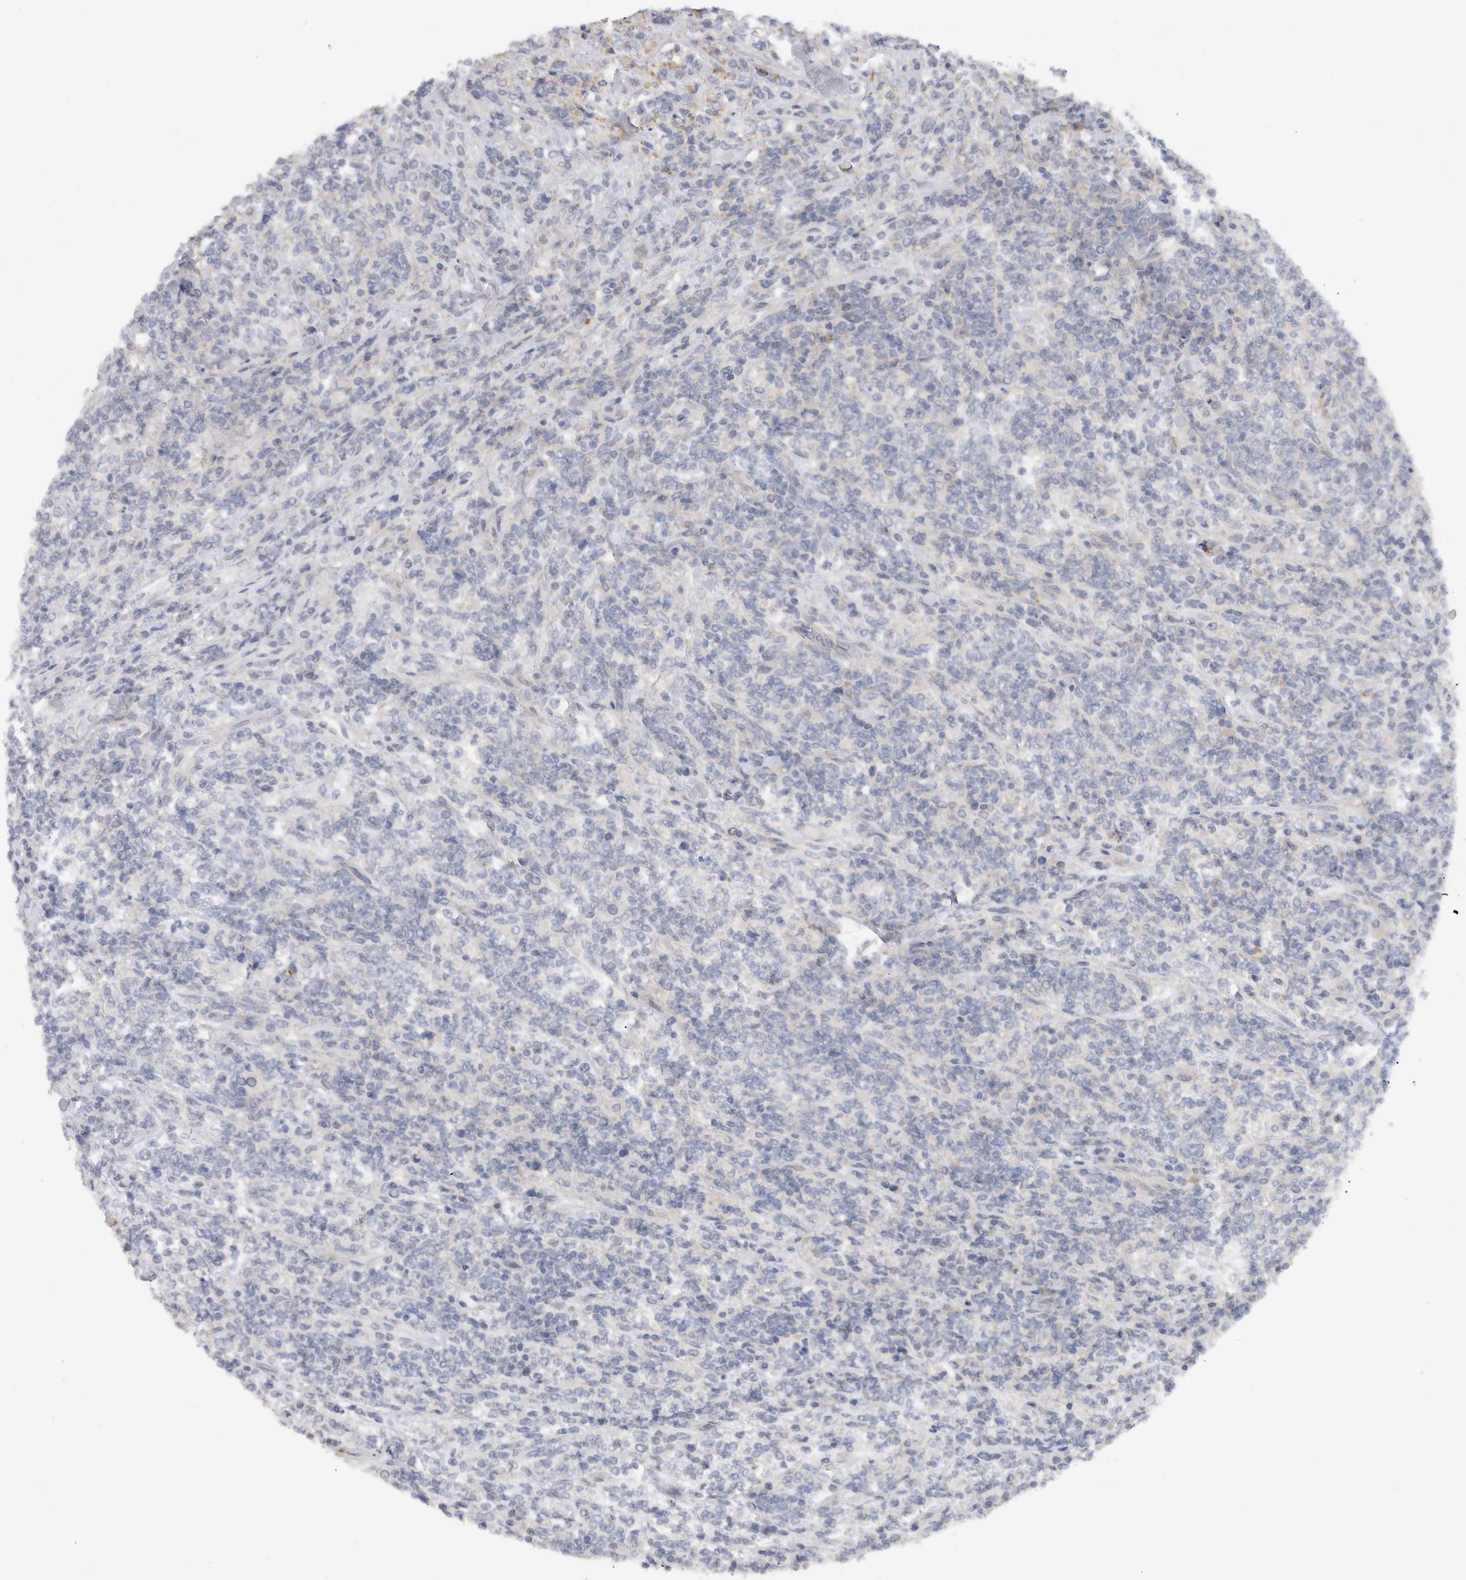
{"staining": {"intensity": "negative", "quantity": "none", "location": "none"}, "tissue": "lymphoma", "cell_type": "Tumor cells", "image_type": "cancer", "snomed": [{"axis": "morphology", "description": "Malignant lymphoma, non-Hodgkin's type, High grade"}, {"axis": "topography", "description": "Soft tissue"}], "caption": "An immunohistochemistry histopathology image of high-grade malignant lymphoma, non-Hodgkin's type is shown. There is no staining in tumor cells of high-grade malignant lymphoma, non-Hodgkin's type.", "gene": "CHRM4", "patient": {"sex": "male", "age": 18}}